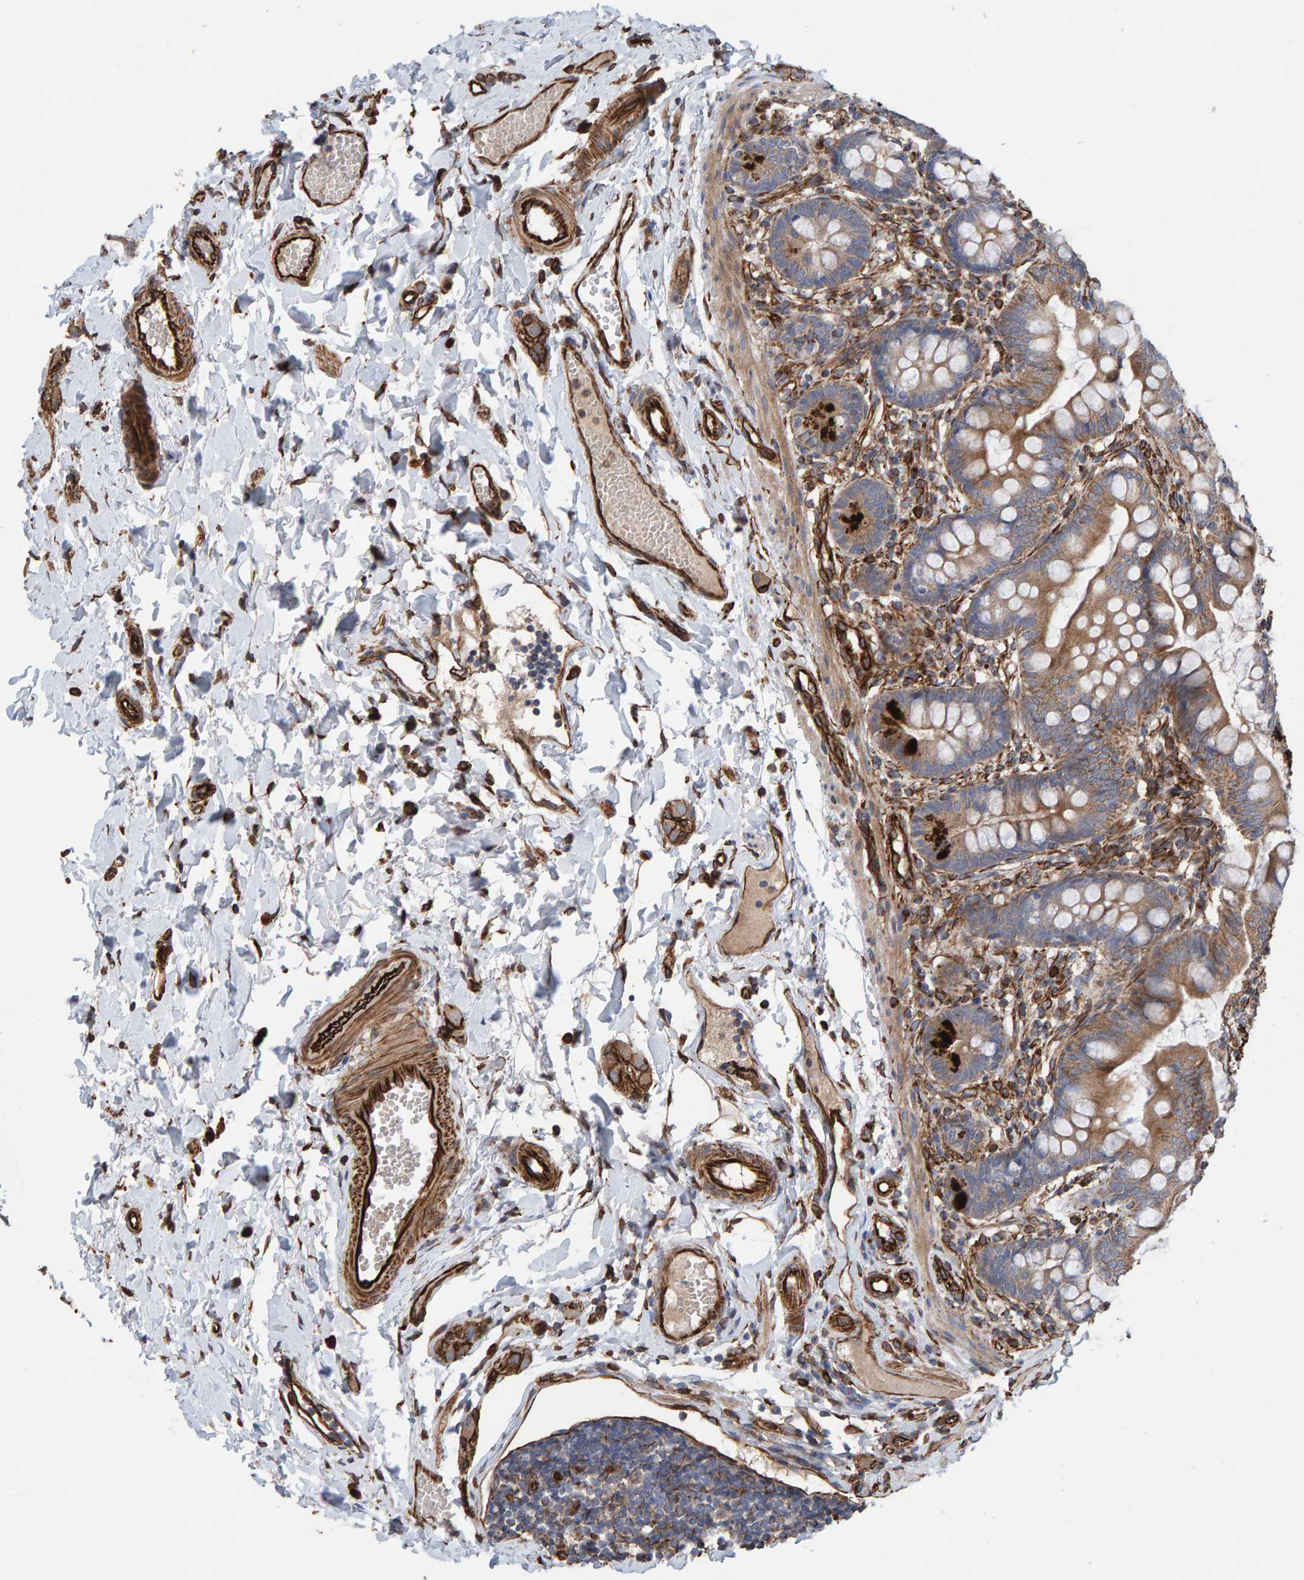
{"staining": {"intensity": "strong", "quantity": ">75%", "location": "cytoplasmic/membranous"}, "tissue": "small intestine", "cell_type": "Glandular cells", "image_type": "normal", "snomed": [{"axis": "morphology", "description": "Normal tissue, NOS"}, {"axis": "topography", "description": "Small intestine"}], "caption": "An immunohistochemistry (IHC) micrograph of benign tissue is shown. Protein staining in brown shows strong cytoplasmic/membranous positivity in small intestine within glandular cells. (DAB (3,3'-diaminobenzidine) = brown stain, brightfield microscopy at high magnification).", "gene": "ZNF347", "patient": {"sex": "male", "age": 7}}